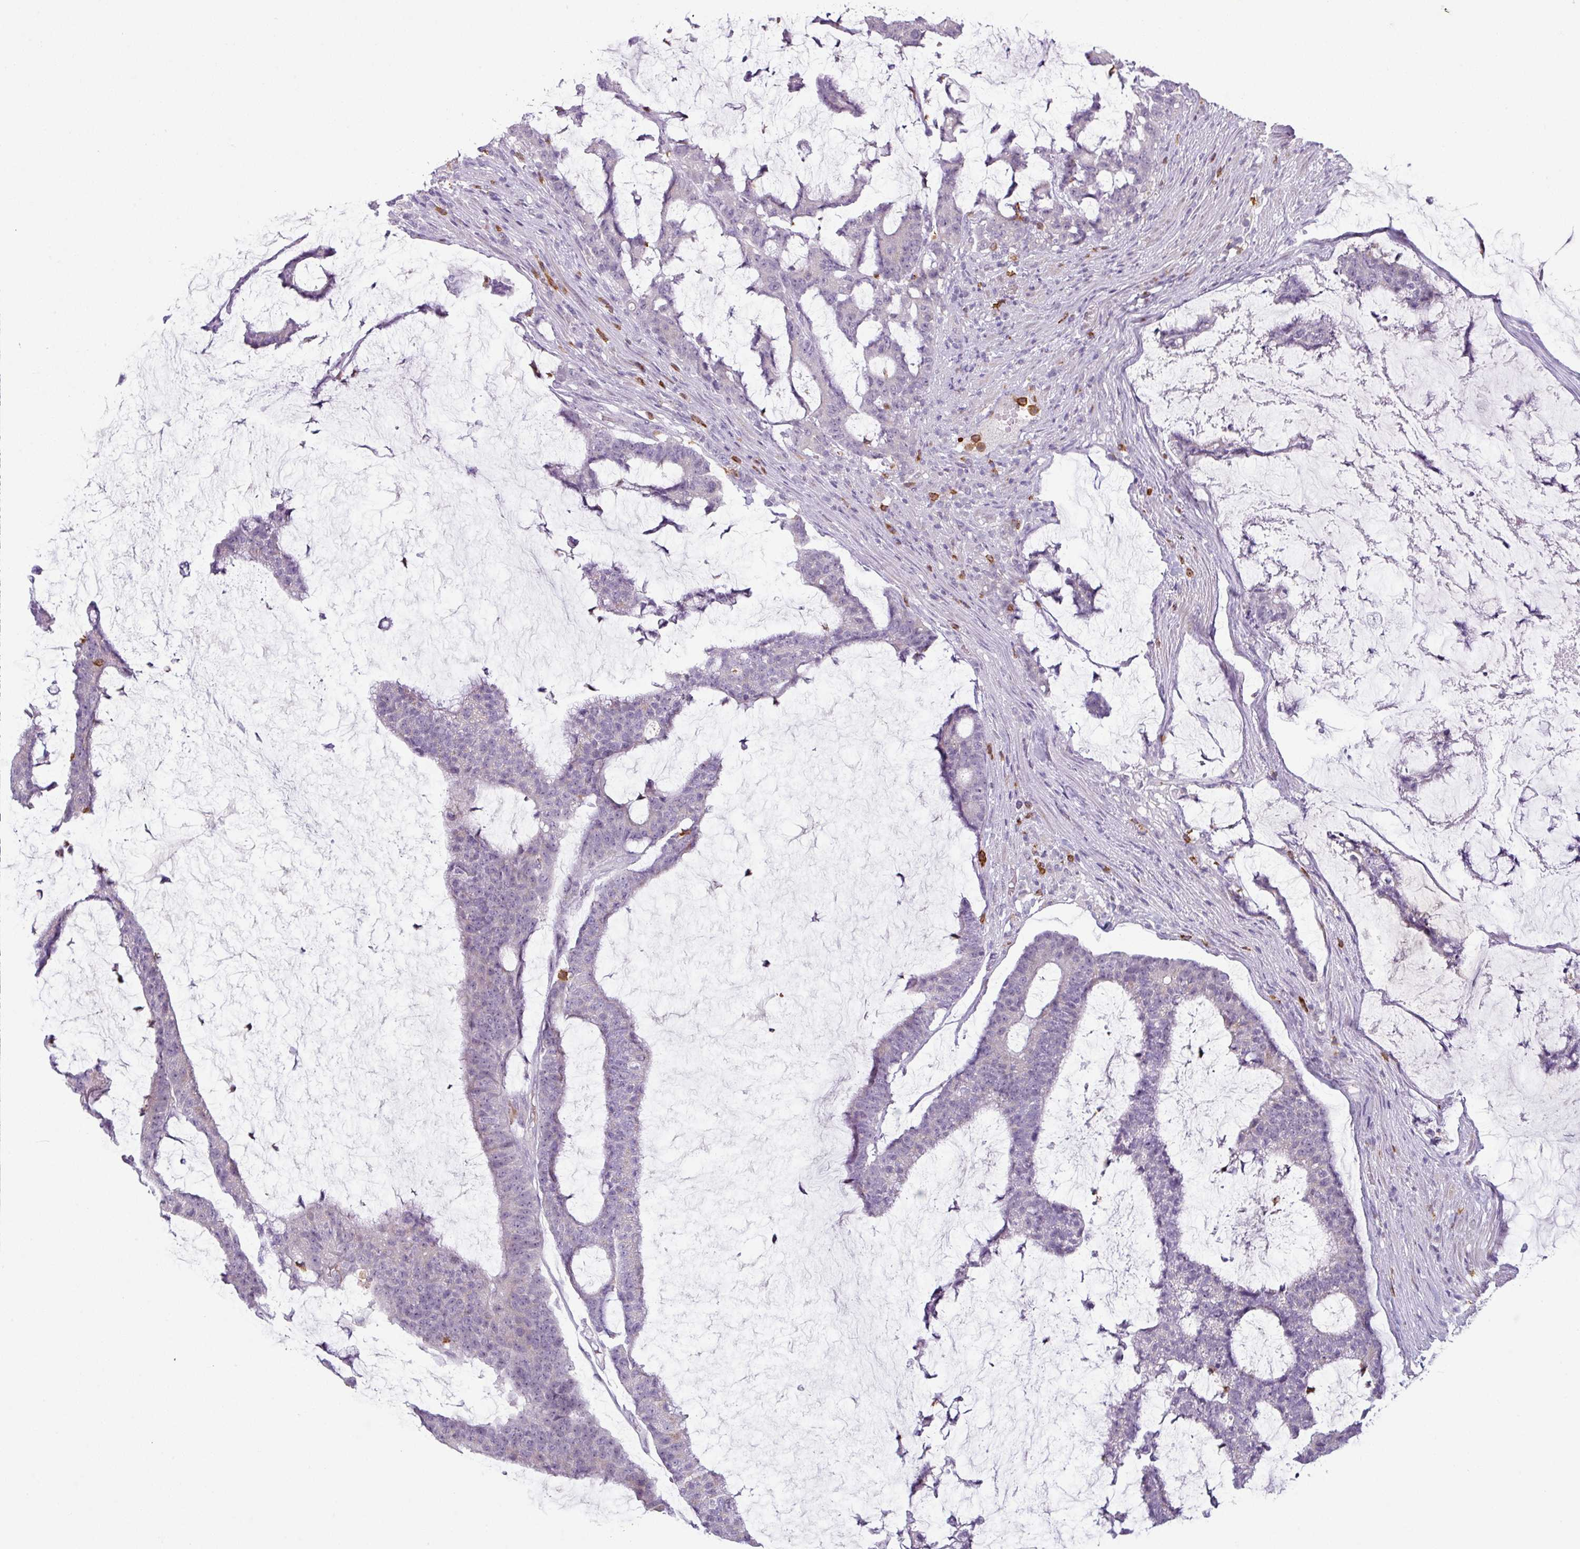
{"staining": {"intensity": "negative", "quantity": "none", "location": "none"}, "tissue": "colorectal cancer", "cell_type": "Tumor cells", "image_type": "cancer", "snomed": [{"axis": "morphology", "description": "Adenocarcinoma, NOS"}, {"axis": "topography", "description": "Colon"}], "caption": "An immunohistochemistry photomicrograph of colorectal cancer is shown. There is no staining in tumor cells of colorectal cancer. The staining was performed using DAB to visualize the protein expression in brown, while the nuclei were stained in blue with hematoxylin (Magnification: 20x).", "gene": "MAGEC3", "patient": {"sex": "female", "age": 84}}